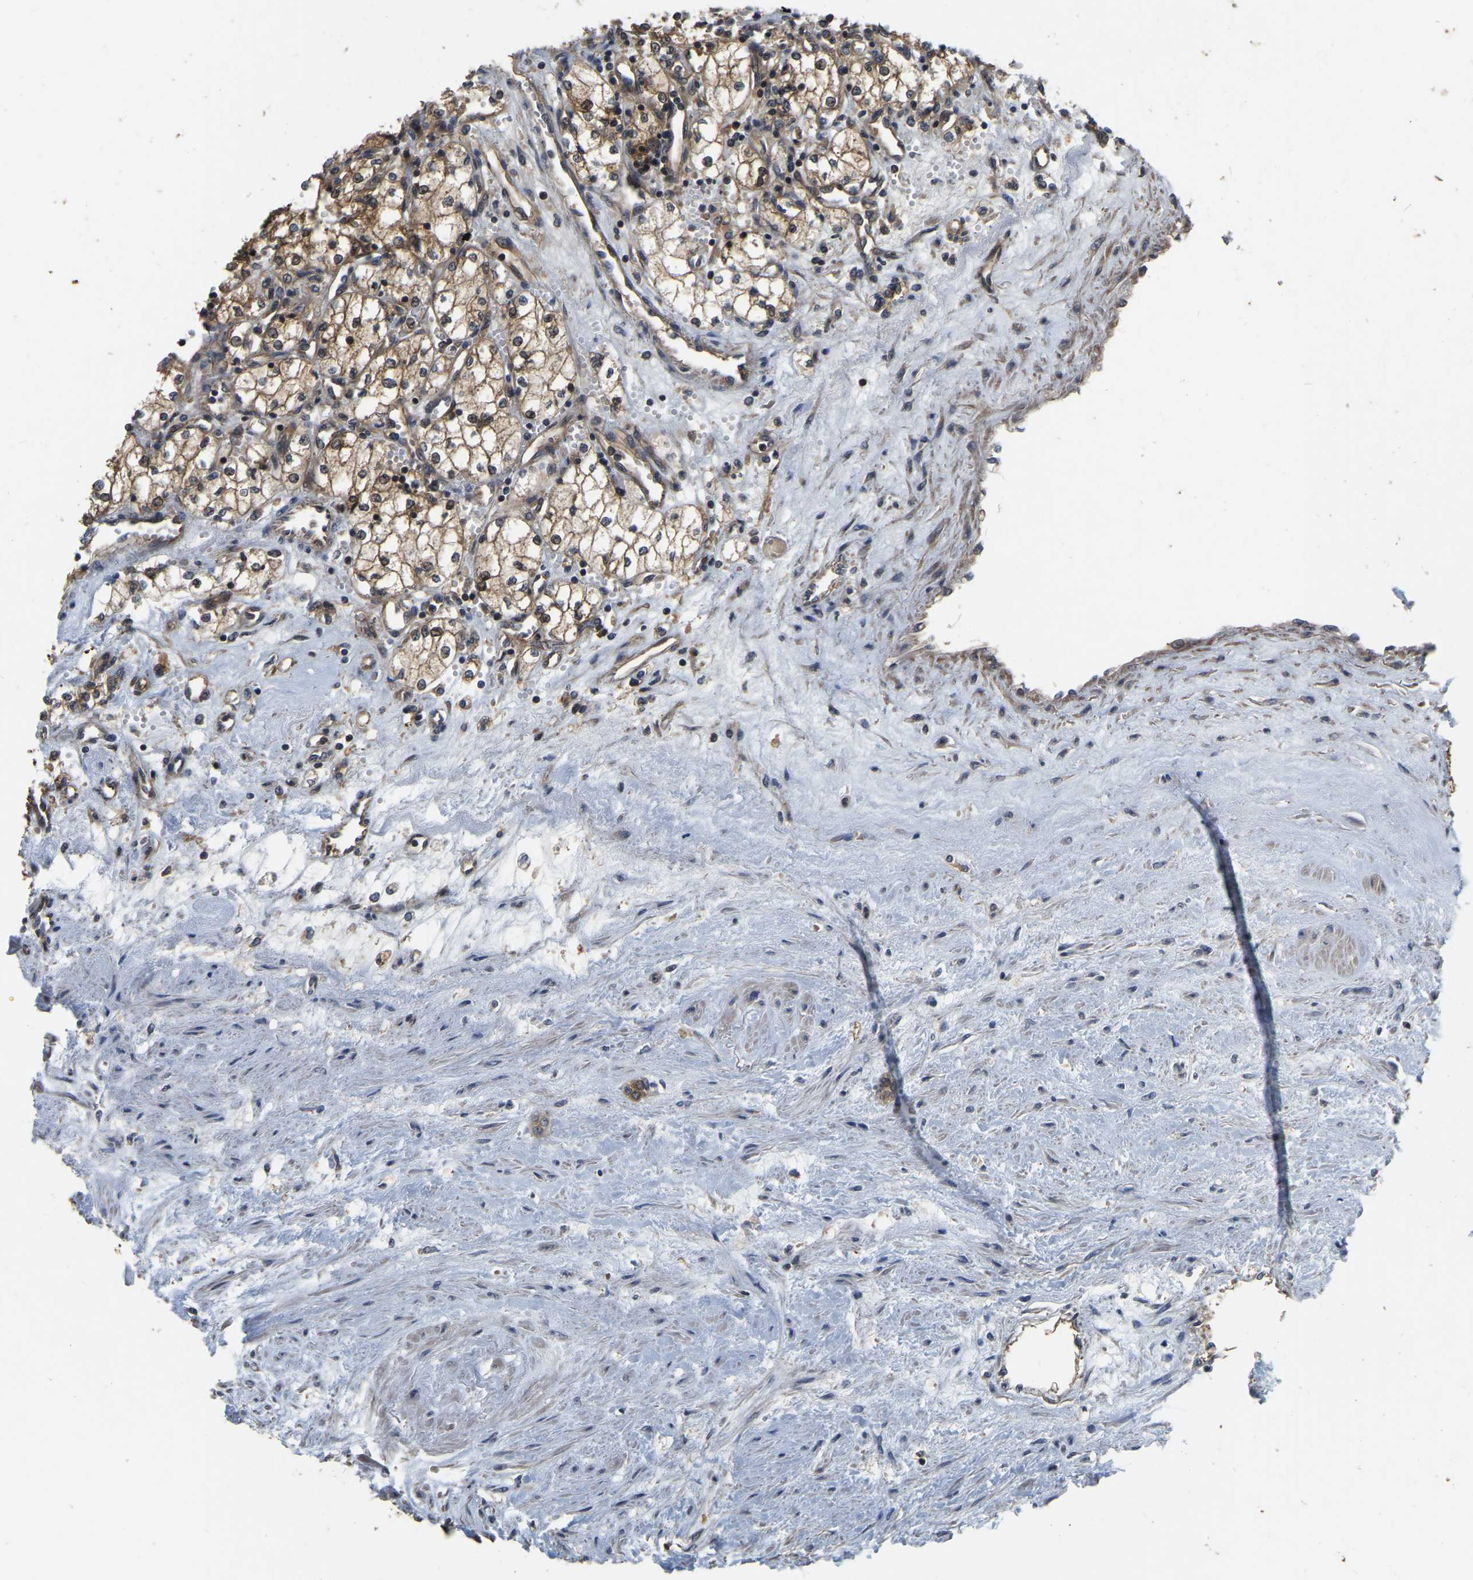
{"staining": {"intensity": "moderate", "quantity": ">75%", "location": "cytoplasmic/membranous"}, "tissue": "renal cancer", "cell_type": "Tumor cells", "image_type": "cancer", "snomed": [{"axis": "morphology", "description": "Adenocarcinoma, NOS"}, {"axis": "topography", "description": "Kidney"}], "caption": "Renal adenocarcinoma tissue exhibits moderate cytoplasmic/membranous staining in approximately >75% of tumor cells, visualized by immunohistochemistry. (DAB (3,3'-diaminobenzidine) = brown stain, brightfield microscopy at high magnification).", "gene": "GARS1", "patient": {"sex": "male", "age": 59}}